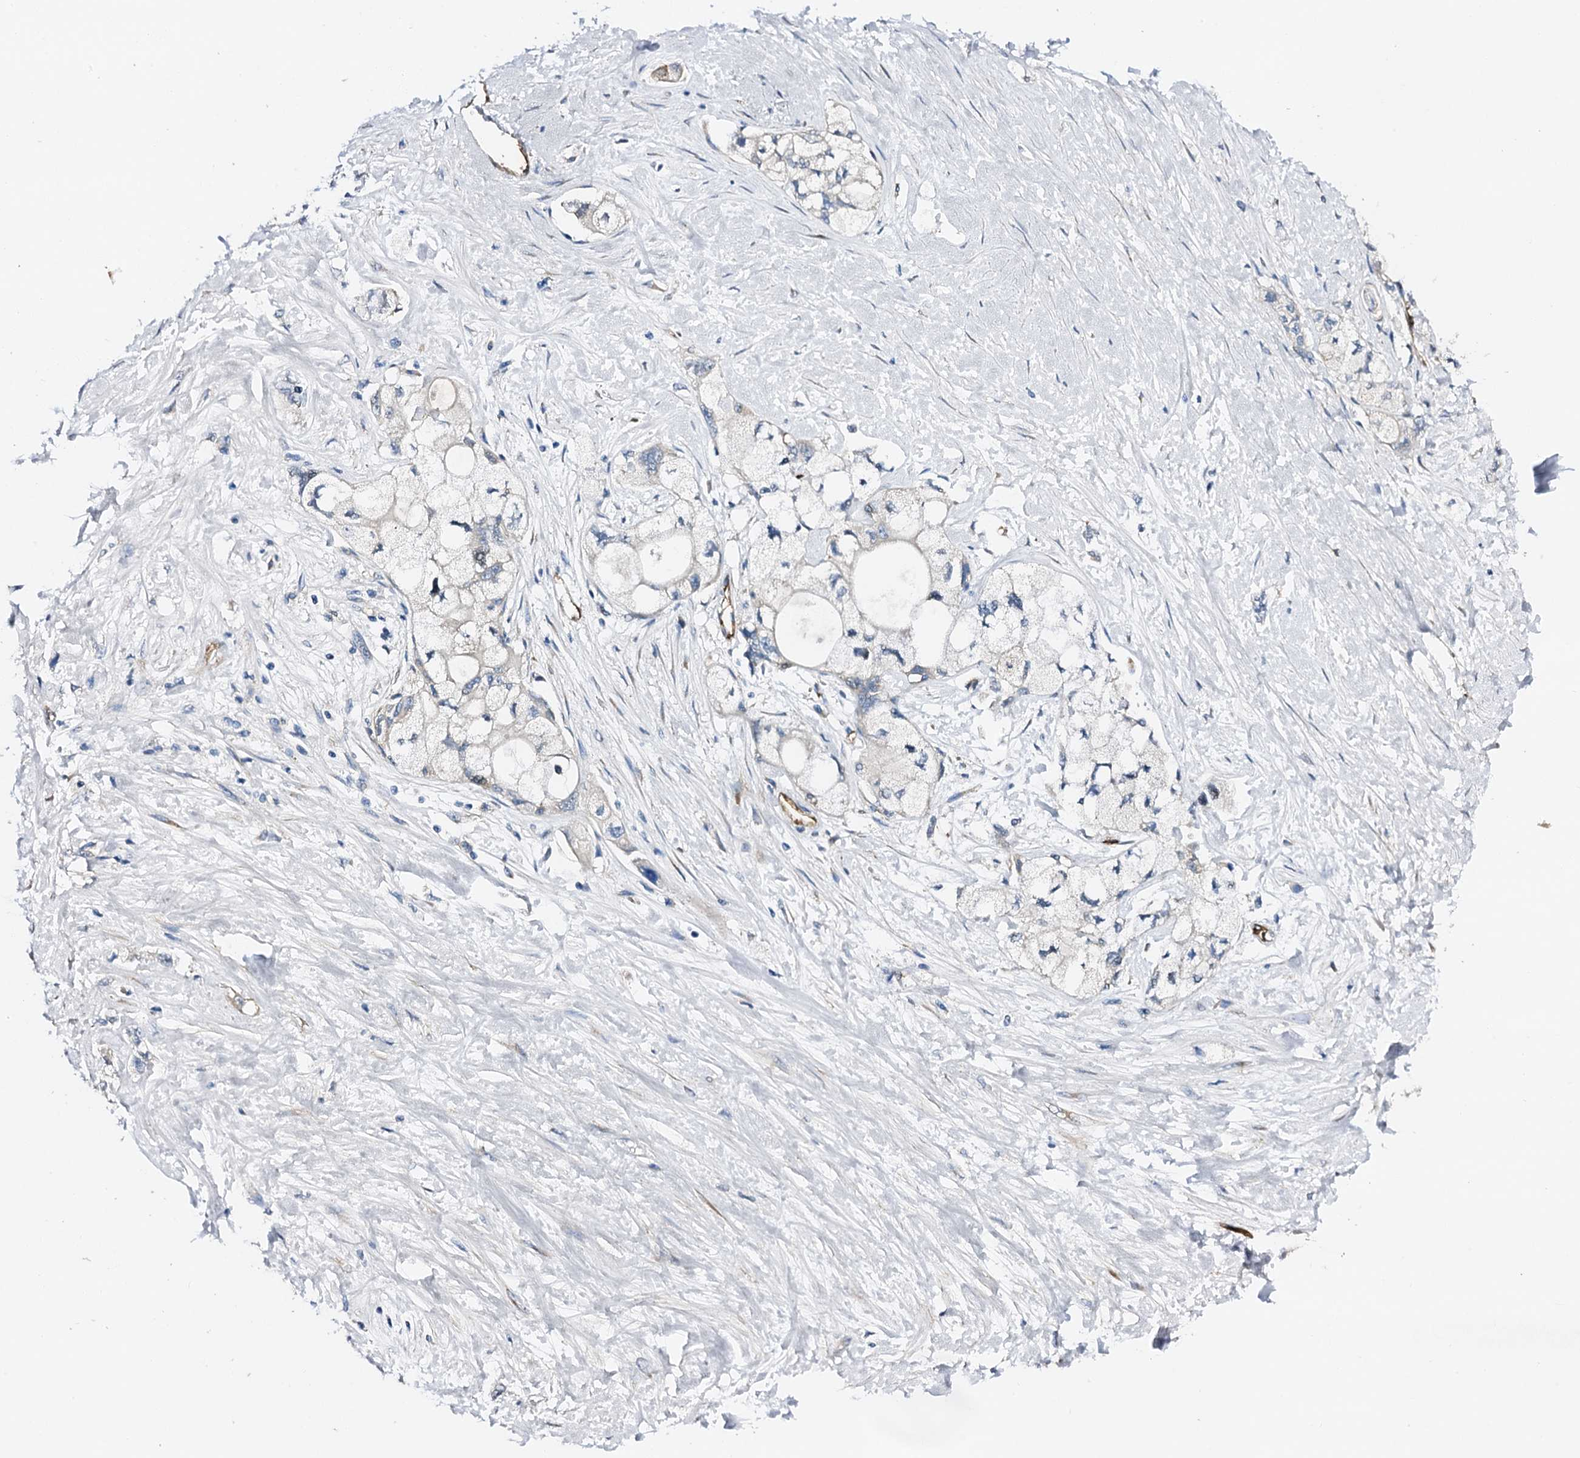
{"staining": {"intensity": "negative", "quantity": "none", "location": "none"}, "tissue": "pancreatic cancer", "cell_type": "Tumor cells", "image_type": "cancer", "snomed": [{"axis": "morphology", "description": "Adenocarcinoma, NOS"}, {"axis": "topography", "description": "Pancreas"}], "caption": "Immunohistochemical staining of human adenocarcinoma (pancreatic) reveals no significant expression in tumor cells. (DAB (3,3'-diaminobenzidine) immunohistochemistry (IHC), high magnification).", "gene": "DBX1", "patient": {"sex": "male", "age": 70}}